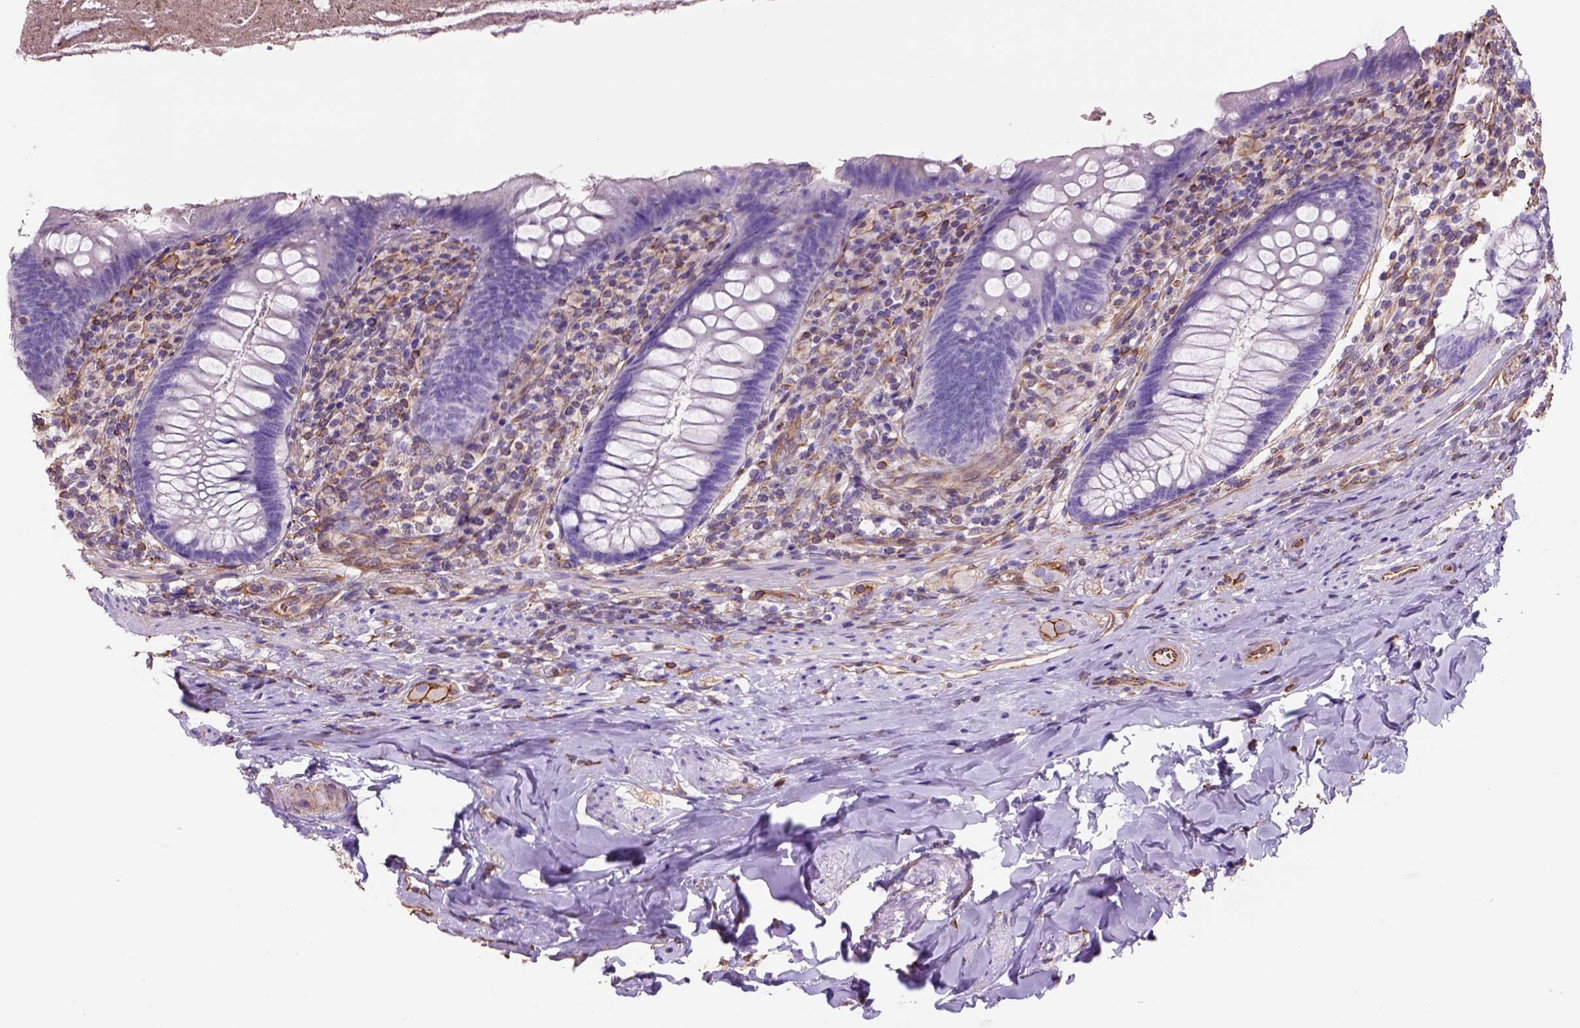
{"staining": {"intensity": "negative", "quantity": "none", "location": "none"}, "tissue": "appendix", "cell_type": "Glandular cells", "image_type": "normal", "snomed": [{"axis": "morphology", "description": "Normal tissue, NOS"}, {"axis": "topography", "description": "Appendix"}], "caption": "The IHC micrograph has no significant staining in glandular cells of appendix. The staining is performed using DAB (3,3'-diaminobenzidine) brown chromogen with nuclei counter-stained in using hematoxylin.", "gene": "ZZZ3", "patient": {"sex": "male", "age": 47}}